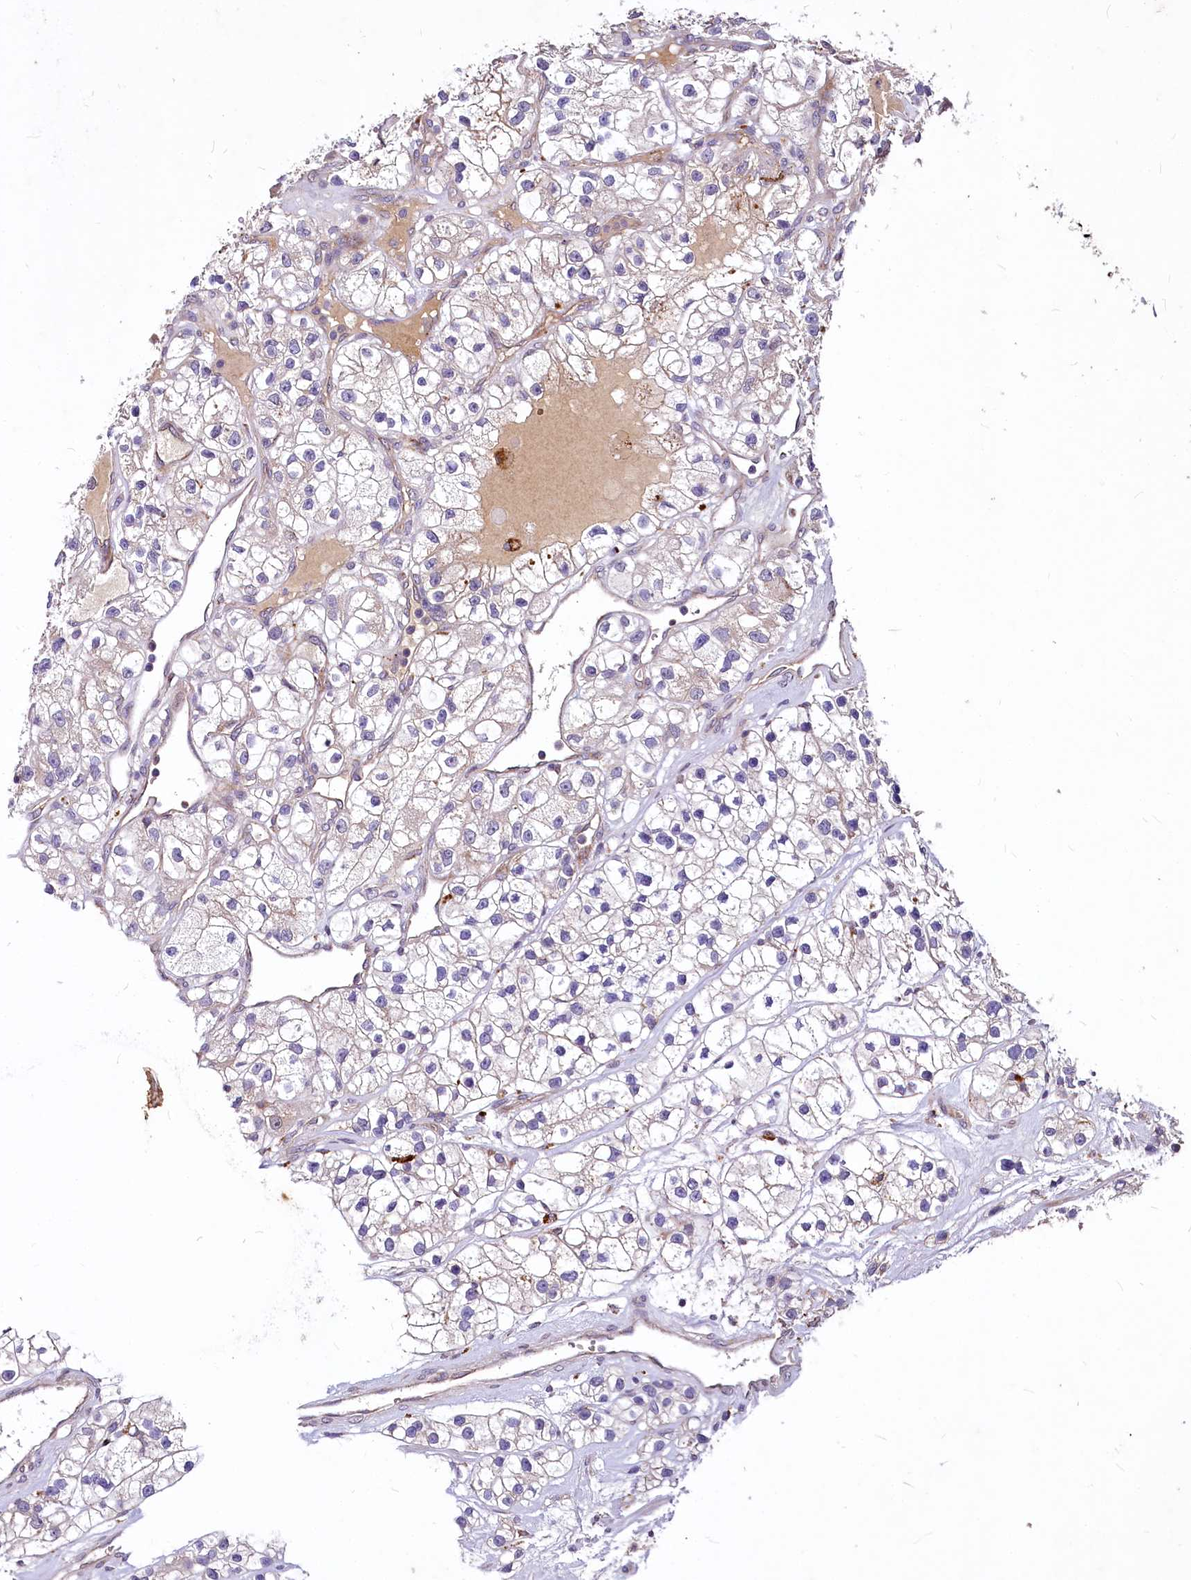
{"staining": {"intensity": "weak", "quantity": "<25%", "location": "cytoplasmic/membranous"}, "tissue": "renal cancer", "cell_type": "Tumor cells", "image_type": "cancer", "snomed": [{"axis": "morphology", "description": "Adenocarcinoma, NOS"}, {"axis": "topography", "description": "Kidney"}], "caption": "Immunohistochemistry (IHC) of human renal cancer demonstrates no expression in tumor cells.", "gene": "C11orf86", "patient": {"sex": "female", "age": 57}}